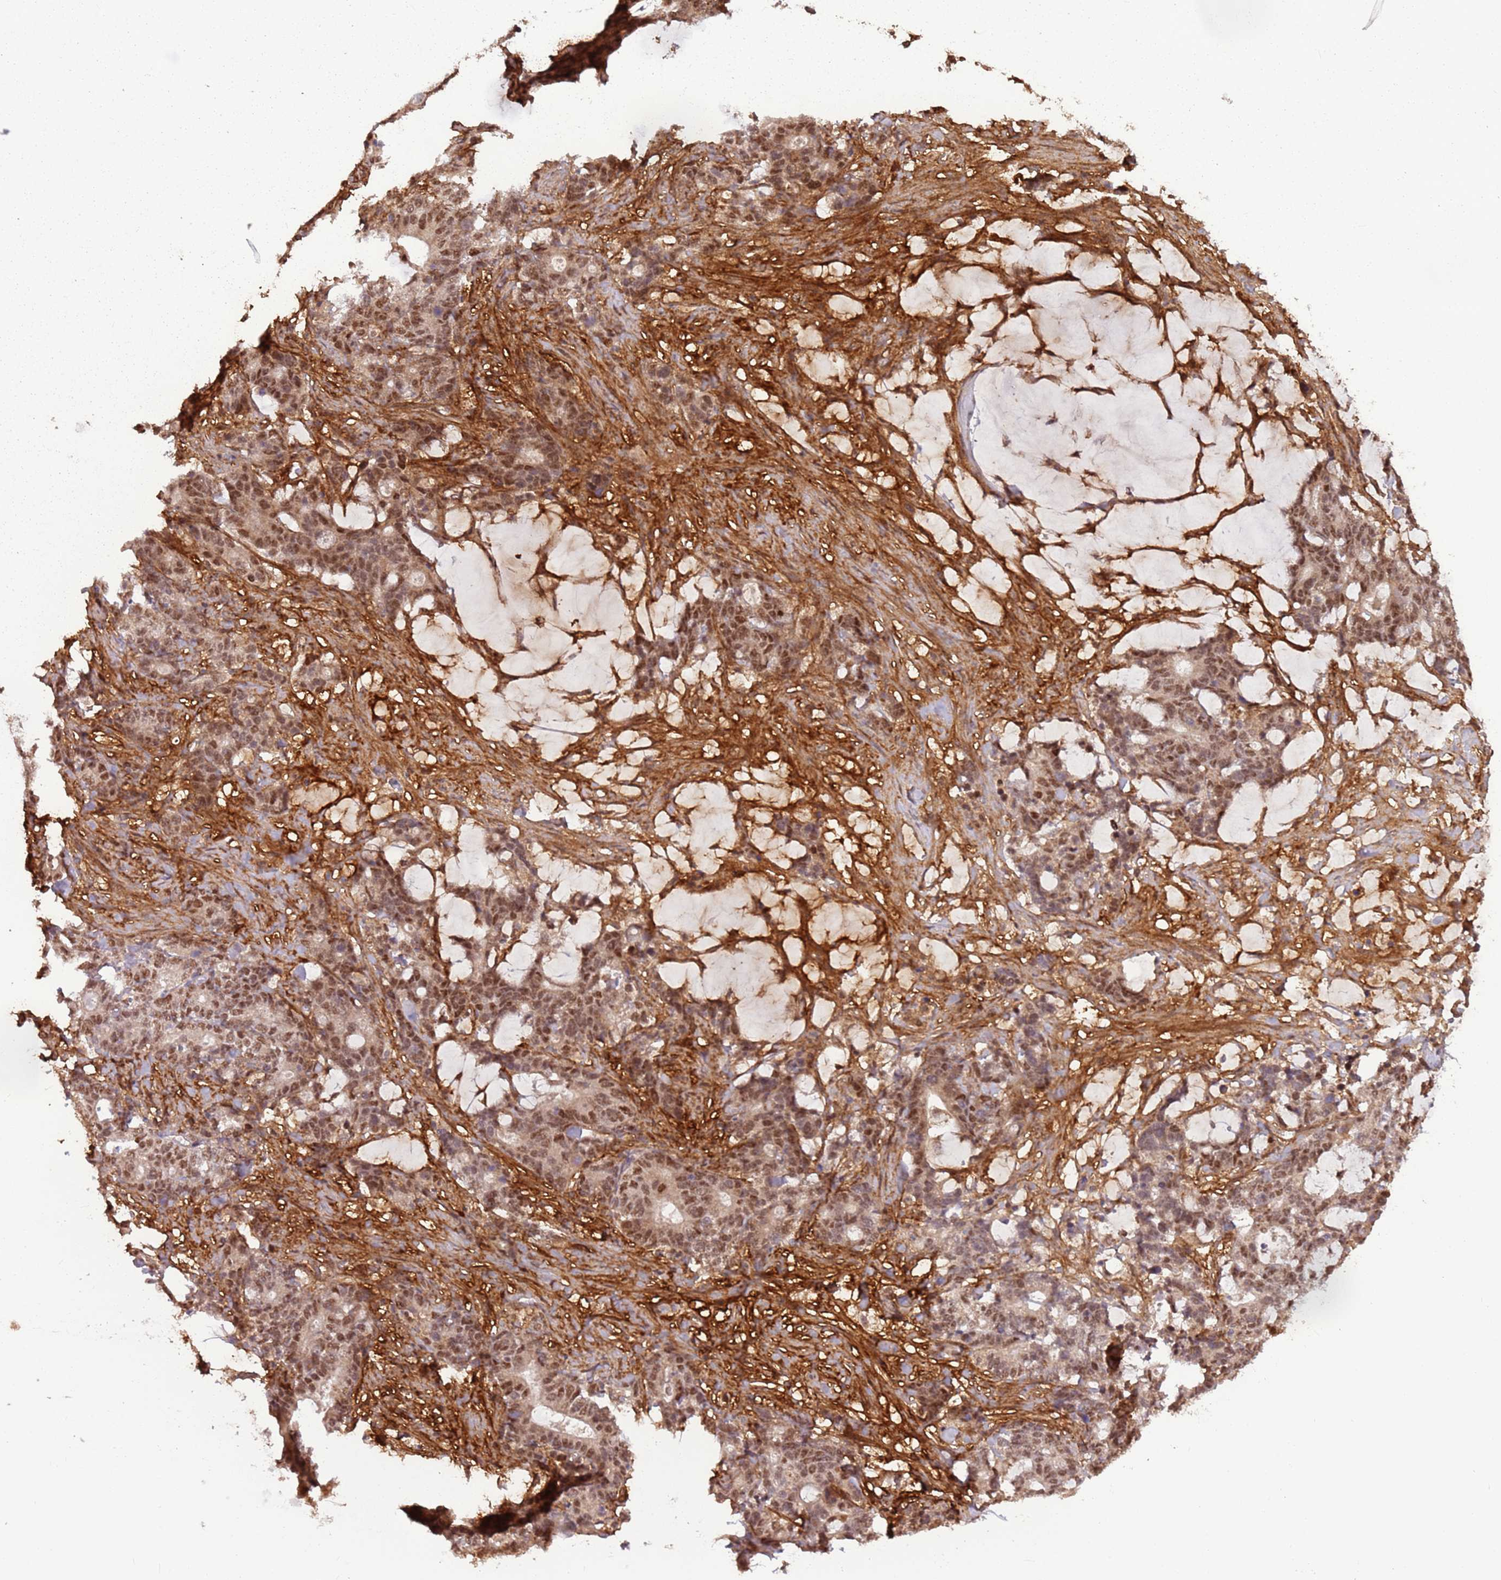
{"staining": {"intensity": "moderate", "quantity": ">75%", "location": "nuclear"}, "tissue": "stomach cancer", "cell_type": "Tumor cells", "image_type": "cancer", "snomed": [{"axis": "morphology", "description": "Normal tissue, NOS"}, {"axis": "morphology", "description": "Adenocarcinoma, NOS"}, {"axis": "topography", "description": "Stomach"}], "caption": "Protein analysis of stomach cancer (adenocarcinoma) tissue demonstrates moderate nuclear expression in about >75% of tumor cells. Immunohistochemistry stains the protein in brown and the nuclei are stained blue.", "gene": "POLR3H", "patient": {"sex": "female", "age": 64}}